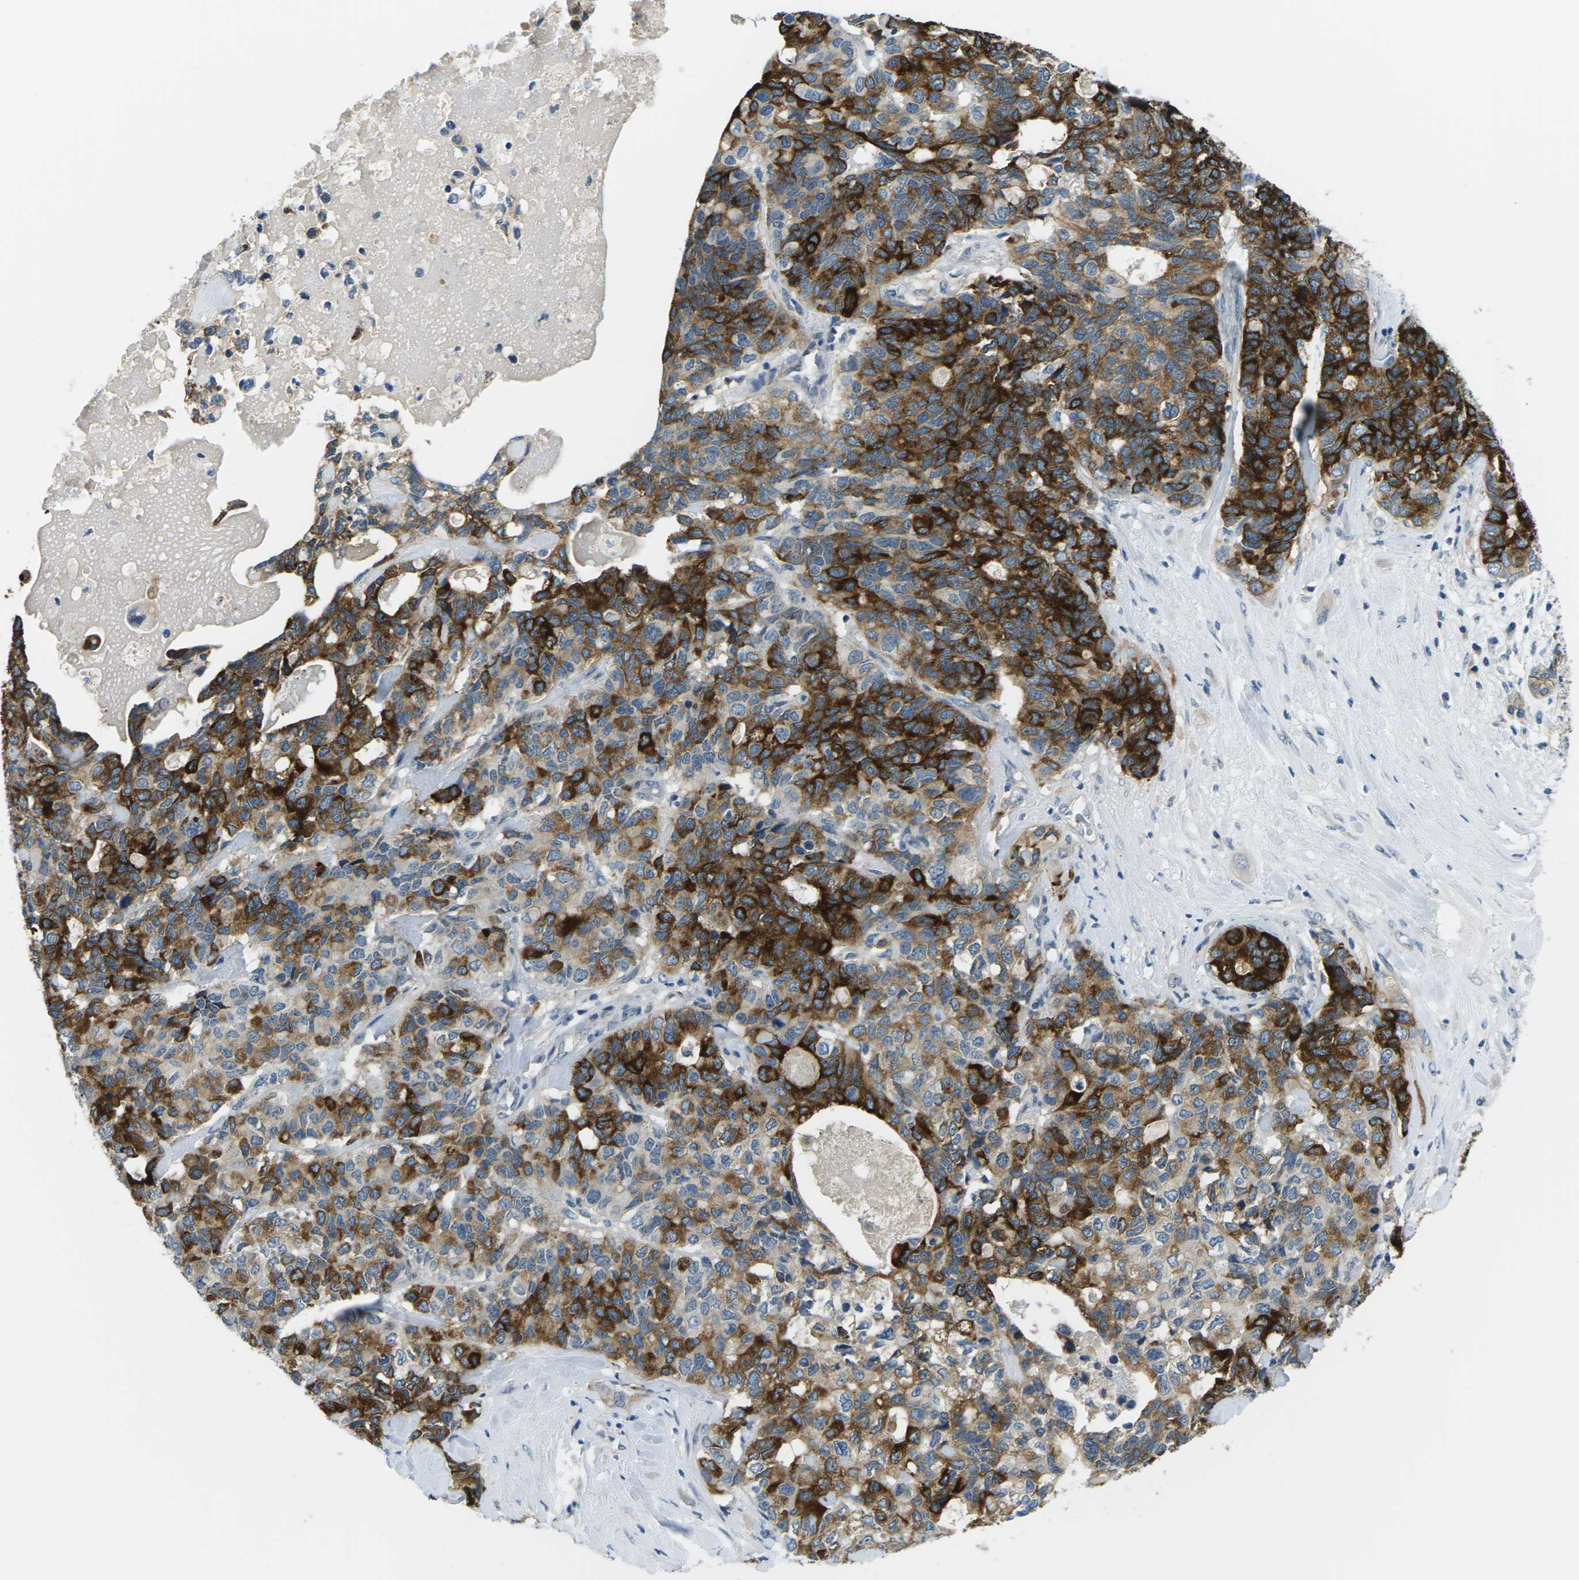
{"staining": {"intensity": "strong", "quantity": ">75%", "location": "cytoplasmic/membranous"}, "tissue": "pancreatic cancer", "cell_type": "Tumor cells", "image_type": "cancer", "snomed": [{"axis": "morphology", "description": "Adenocarcinoma, NOS"}, {"axis": "topography", "description": "Pancreas"}], "caption": "Pancreatic cancer (adenocarcinoma) tissue exhibits strong cytoplasmic/membranous staining in about >75% of tumor cells, visualized by immunohistochemistry.", "gene": "CTNND1", "patient": {"sex": "female", "age": 56}}